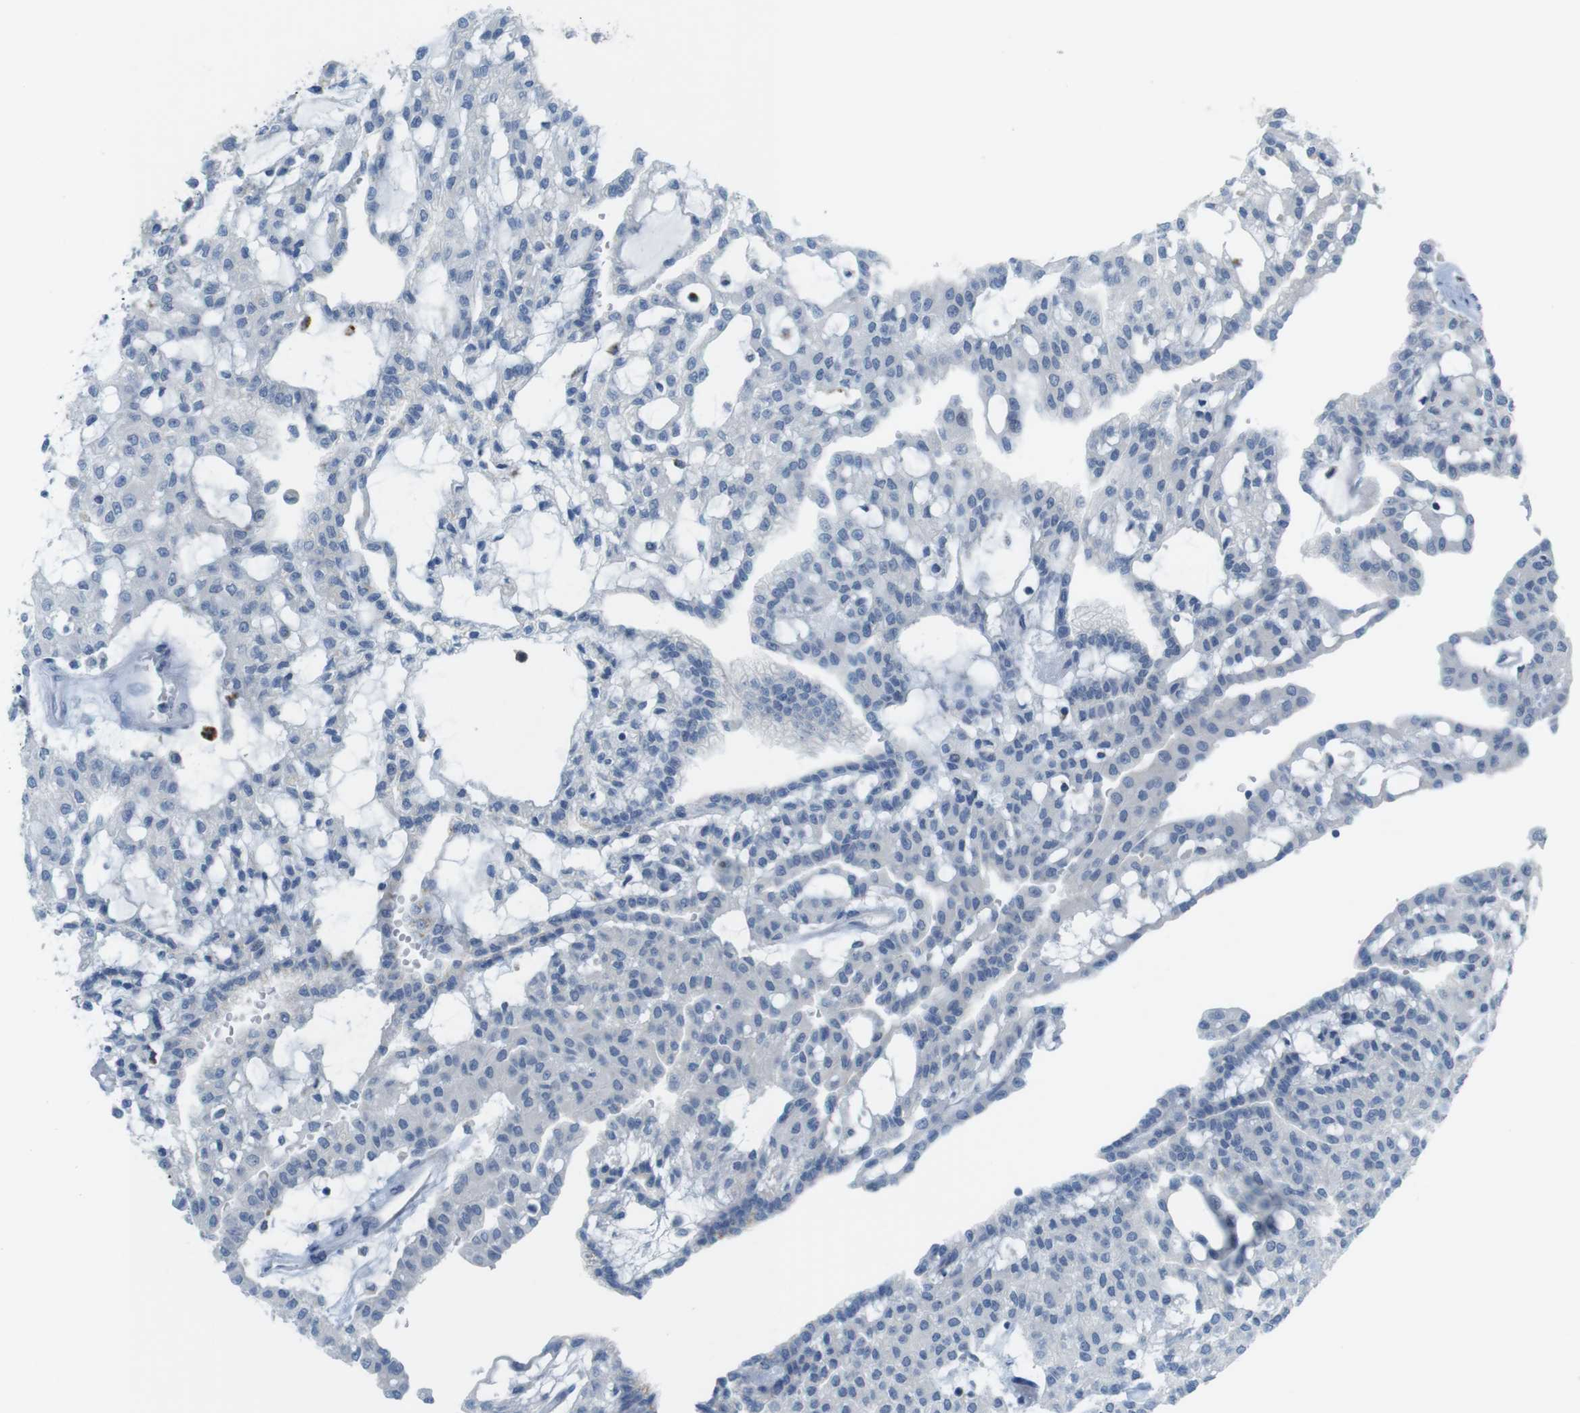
{"staining": {"intensity": "negative", "quantity": "none", "location": "none"}, "tissue": "renal cancer", "cell_type": "Tumor cells", "image_type": "cancer", "snomed": [{"axis": "morphology", "description": "Adenocarcinoma, NOS"}, {"axis": "topography", "description": "Kidney"}], "caption": "High power microscopy image of an immunohistochemistry image of renal cancer, revealing no significant positivity in tumor cells.", "gene": "YIPF1", "patient": {"sex": "male", "age": 63}}